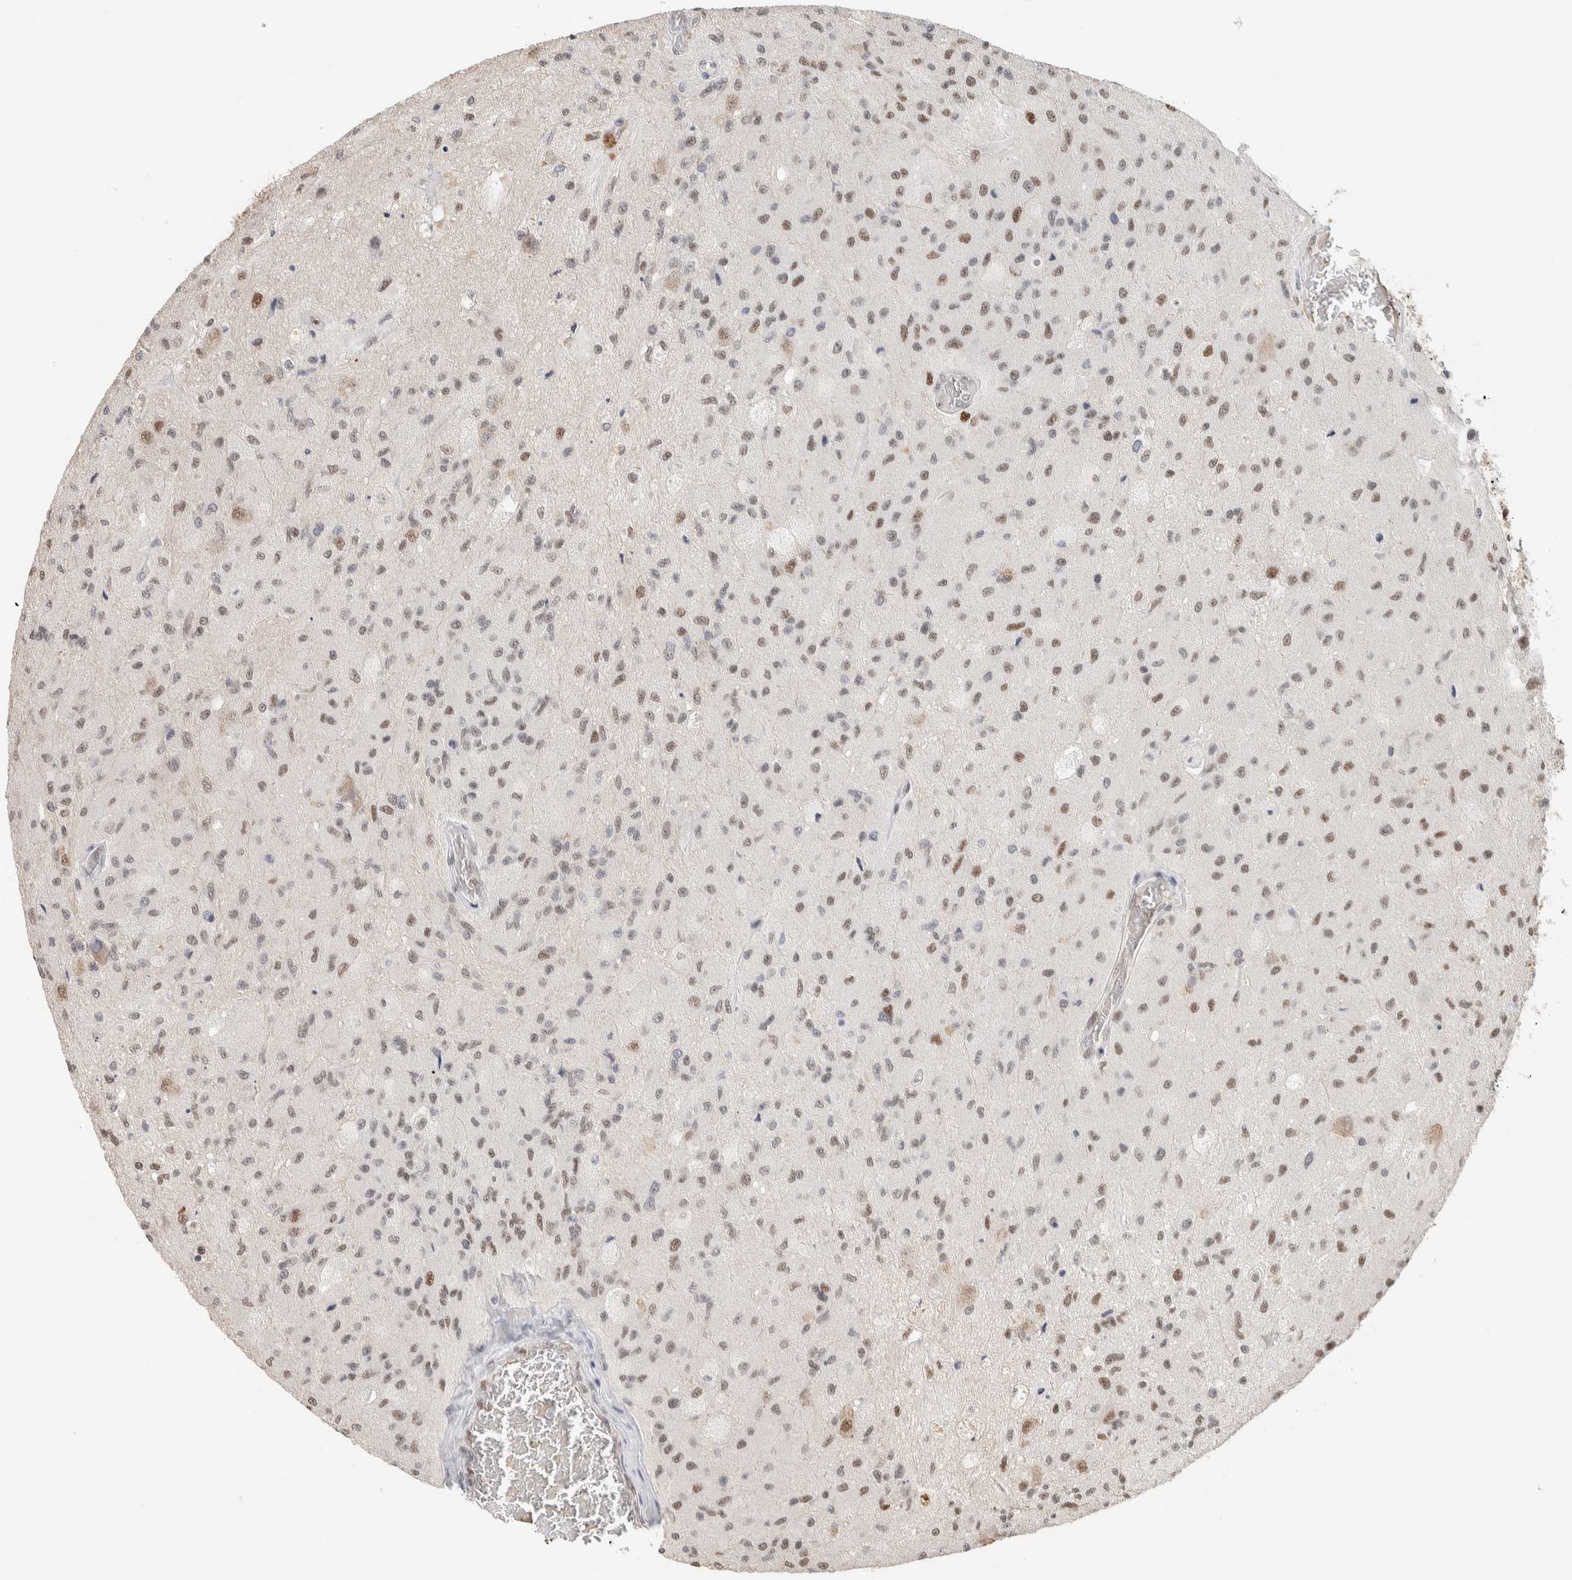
{"staining": {"intensity": "weak", "quantity": ">75%", "location": "nuclear"}, "tissue": "glioma", "cell_type": "Tumor cells", "image_type": "cancer", "snomed": [{"axis": "morphology", "description": "Normal tissue, NOS"}, {"axis": "morphology", "description": "Glioma, malignant, High grade"}, {"axis": "topography", "description": "Cerebral cortex"}], "caption": "Protein positivity by IHC shows weak nuclear staining in about >75% of tumor cells in malignant glioma (high-grade).", "gene": "PUS7", "patient": {"sex": "male", "age": 77}}